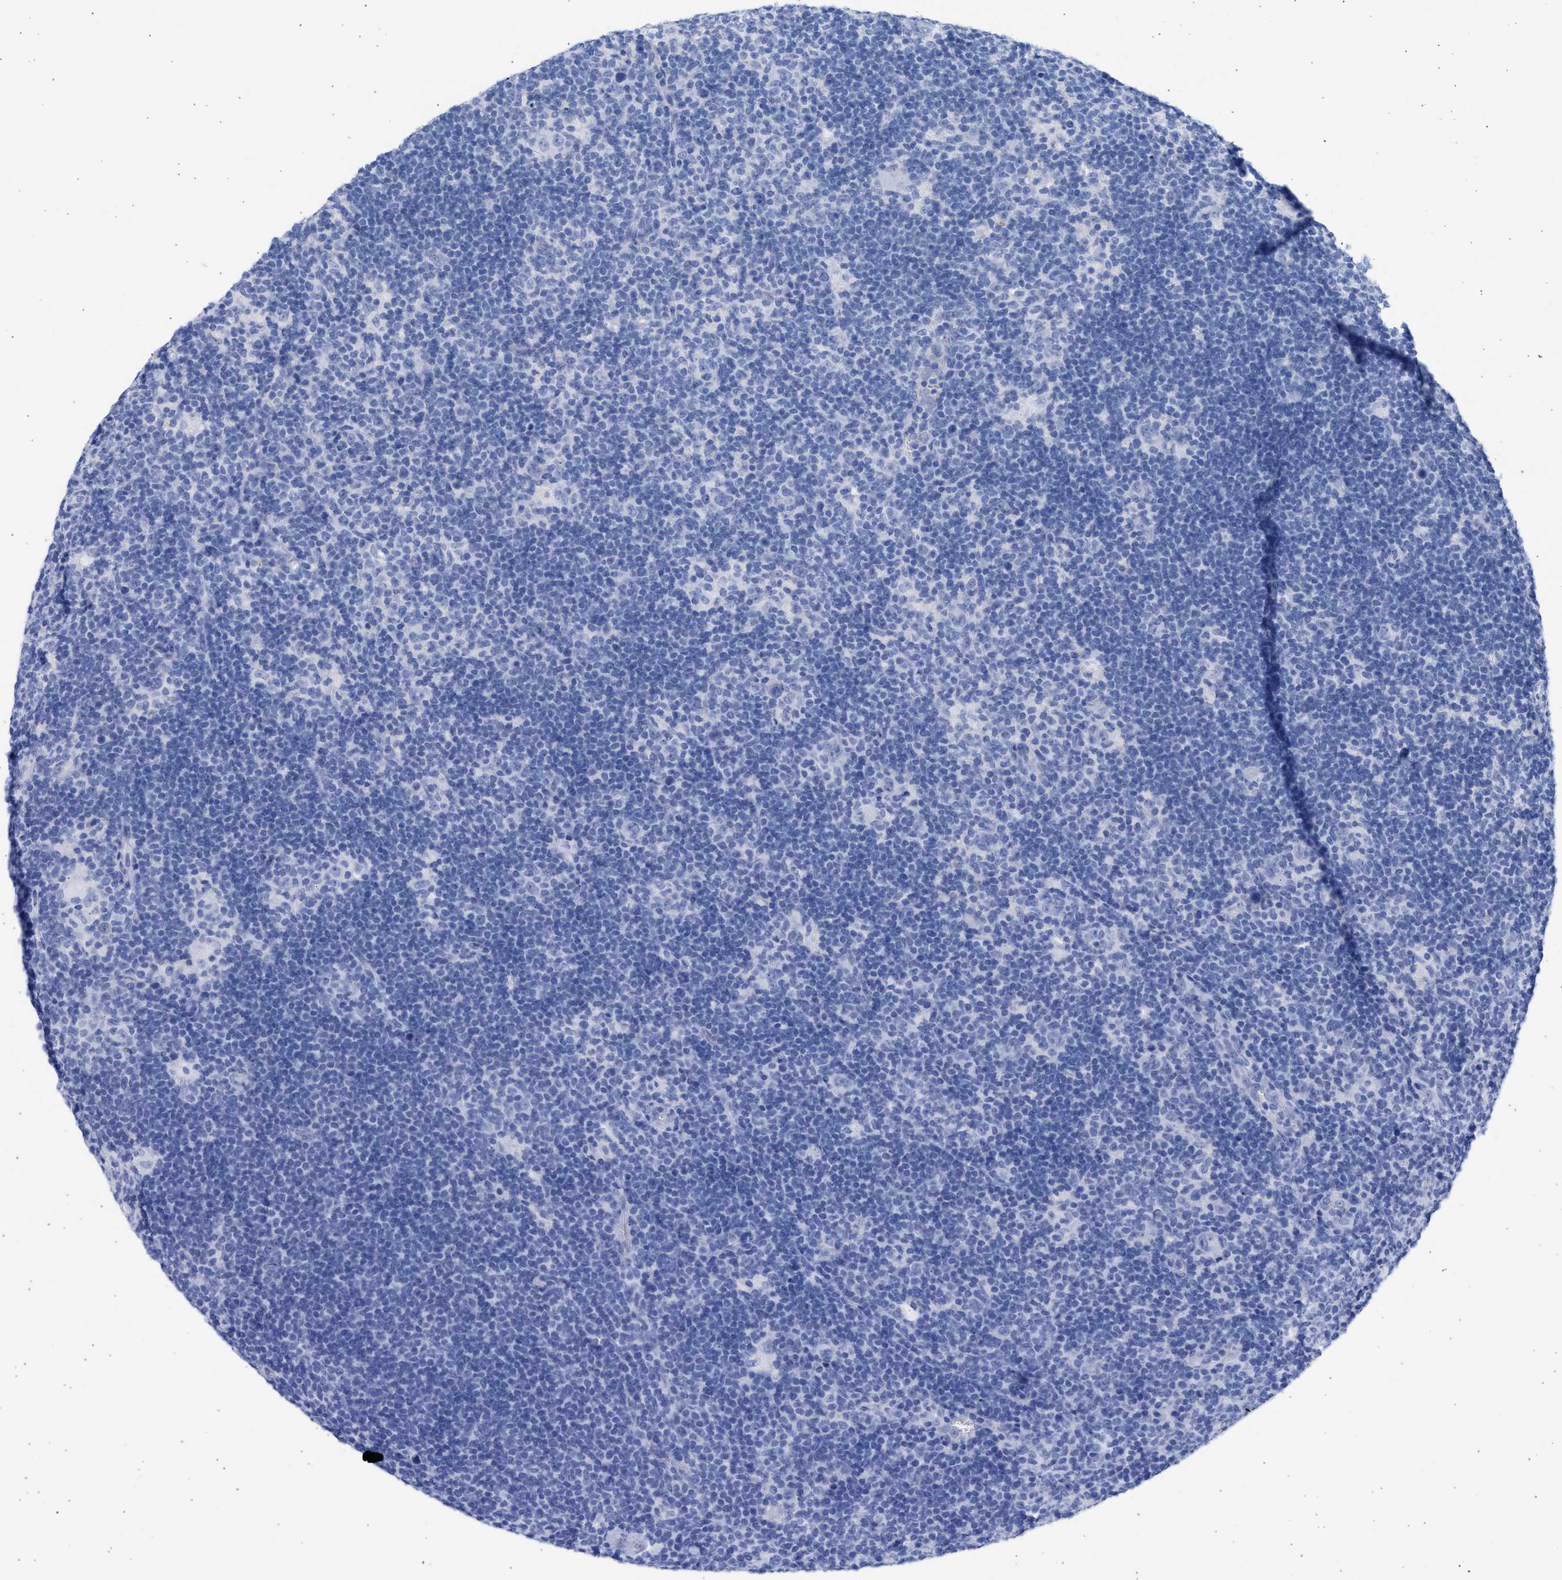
{"staining": {"intensity": "negative", "quantity": "none", "location": "none"}, "tissue": "lymphoma", "cell_type": "Tumor cells", "image_type": "cancer", "snomed": [{"axis": "morphology", "description": "Hodgkin's disease, NOS"}, {"axis": "topography", "description": "Lymph node"}], "caption": "IHC histopathology image of human Hodgkin's disease stained for a protein (brown), which shows no staining in tumor cells.", "gene": "RSPH1", "patient": {"sex": "female", "age": 57}}